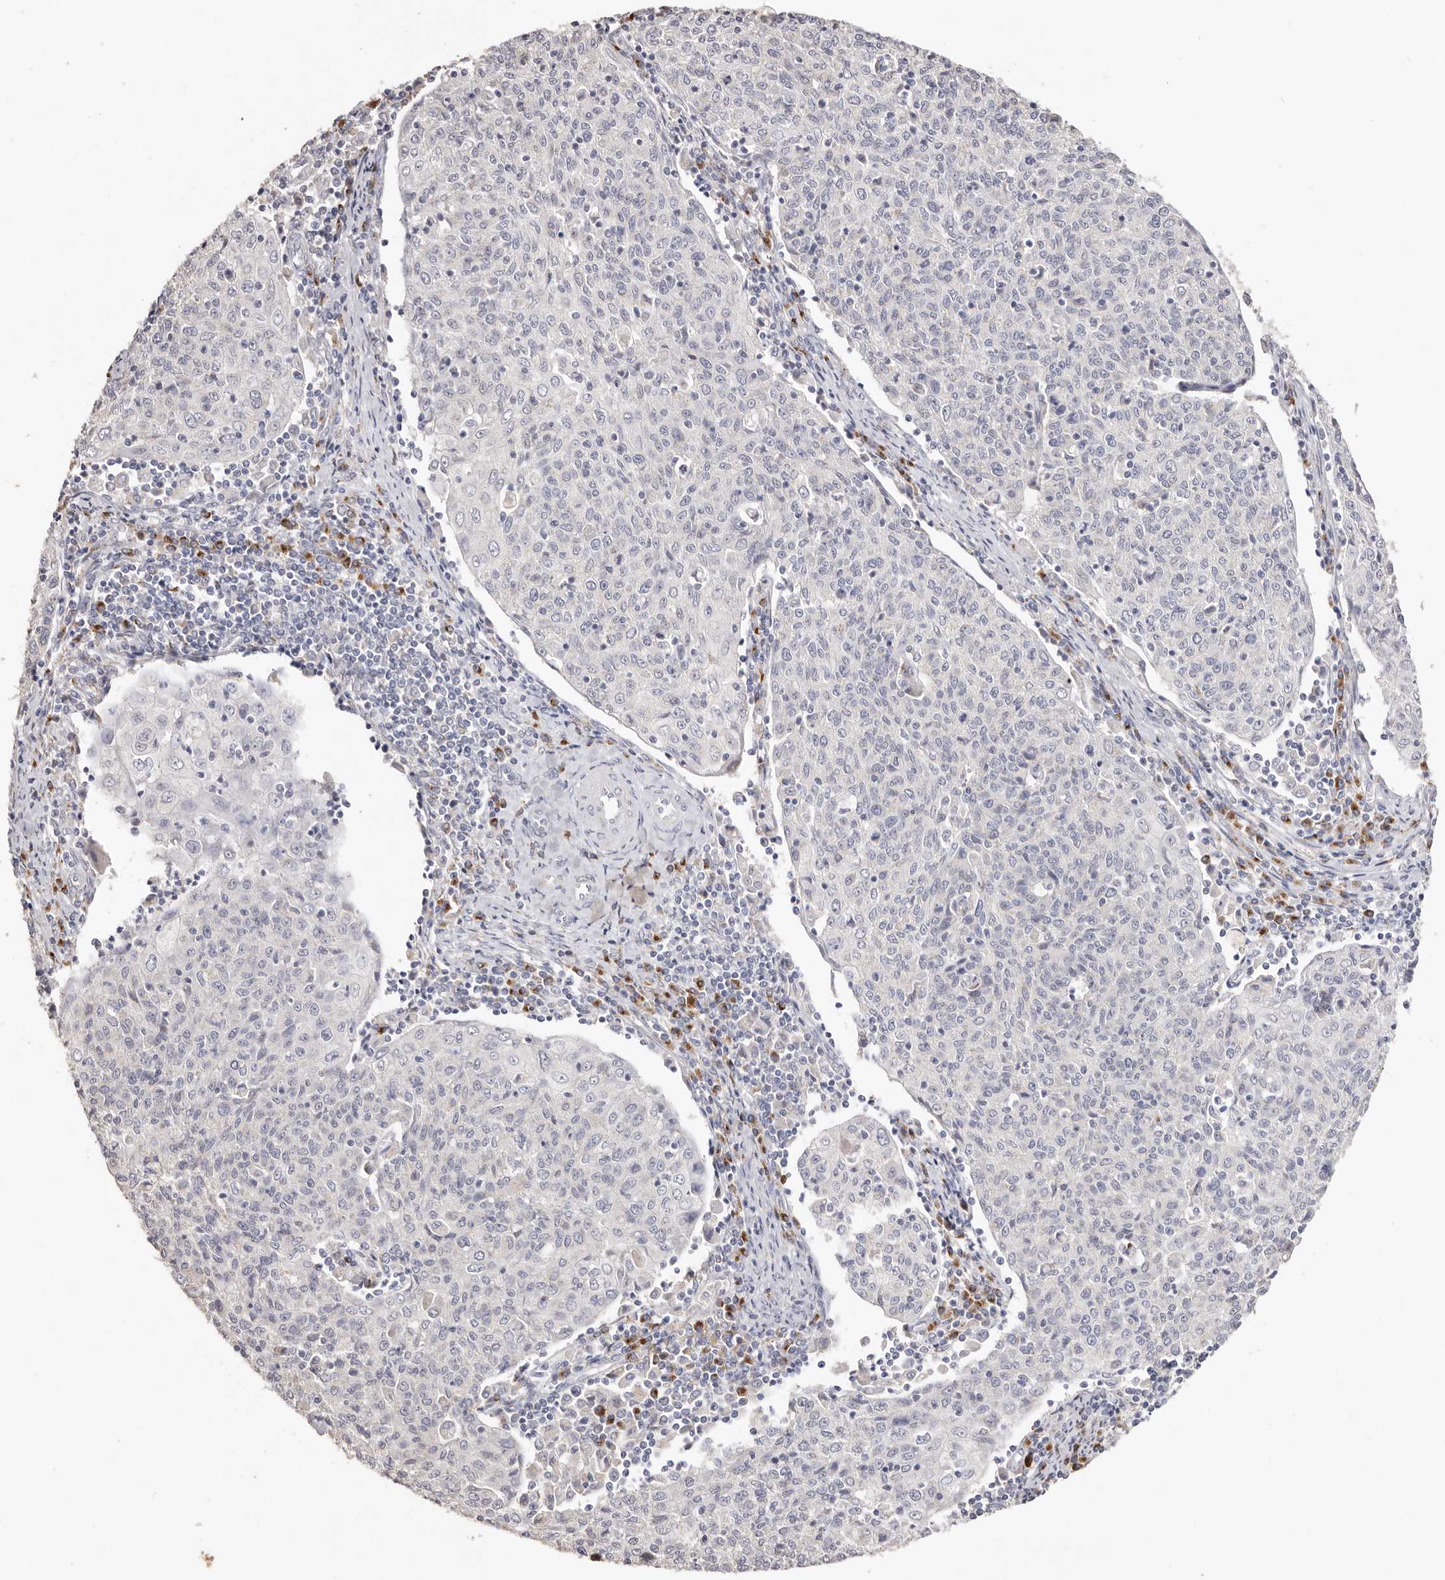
{"staining": {"intensity": "negative", "quantity": "none", "location": "none"}, "tissue": "cervical cancer", "cell_type": "Tumor cells", "image_type": "cancer", "snomed": [{"axis": "morphology", "description": "Squamous cell carcinoma, NOS"}, {"axis": "topography", "description": "Cervix"}], "caption": "Immunohistochemical staining of cervical squamous cell carcinoma demonstrates no significant expression in tumor cells.", "gene": "LGALS7B", "patient": {"sex": "female", "age": 48}}